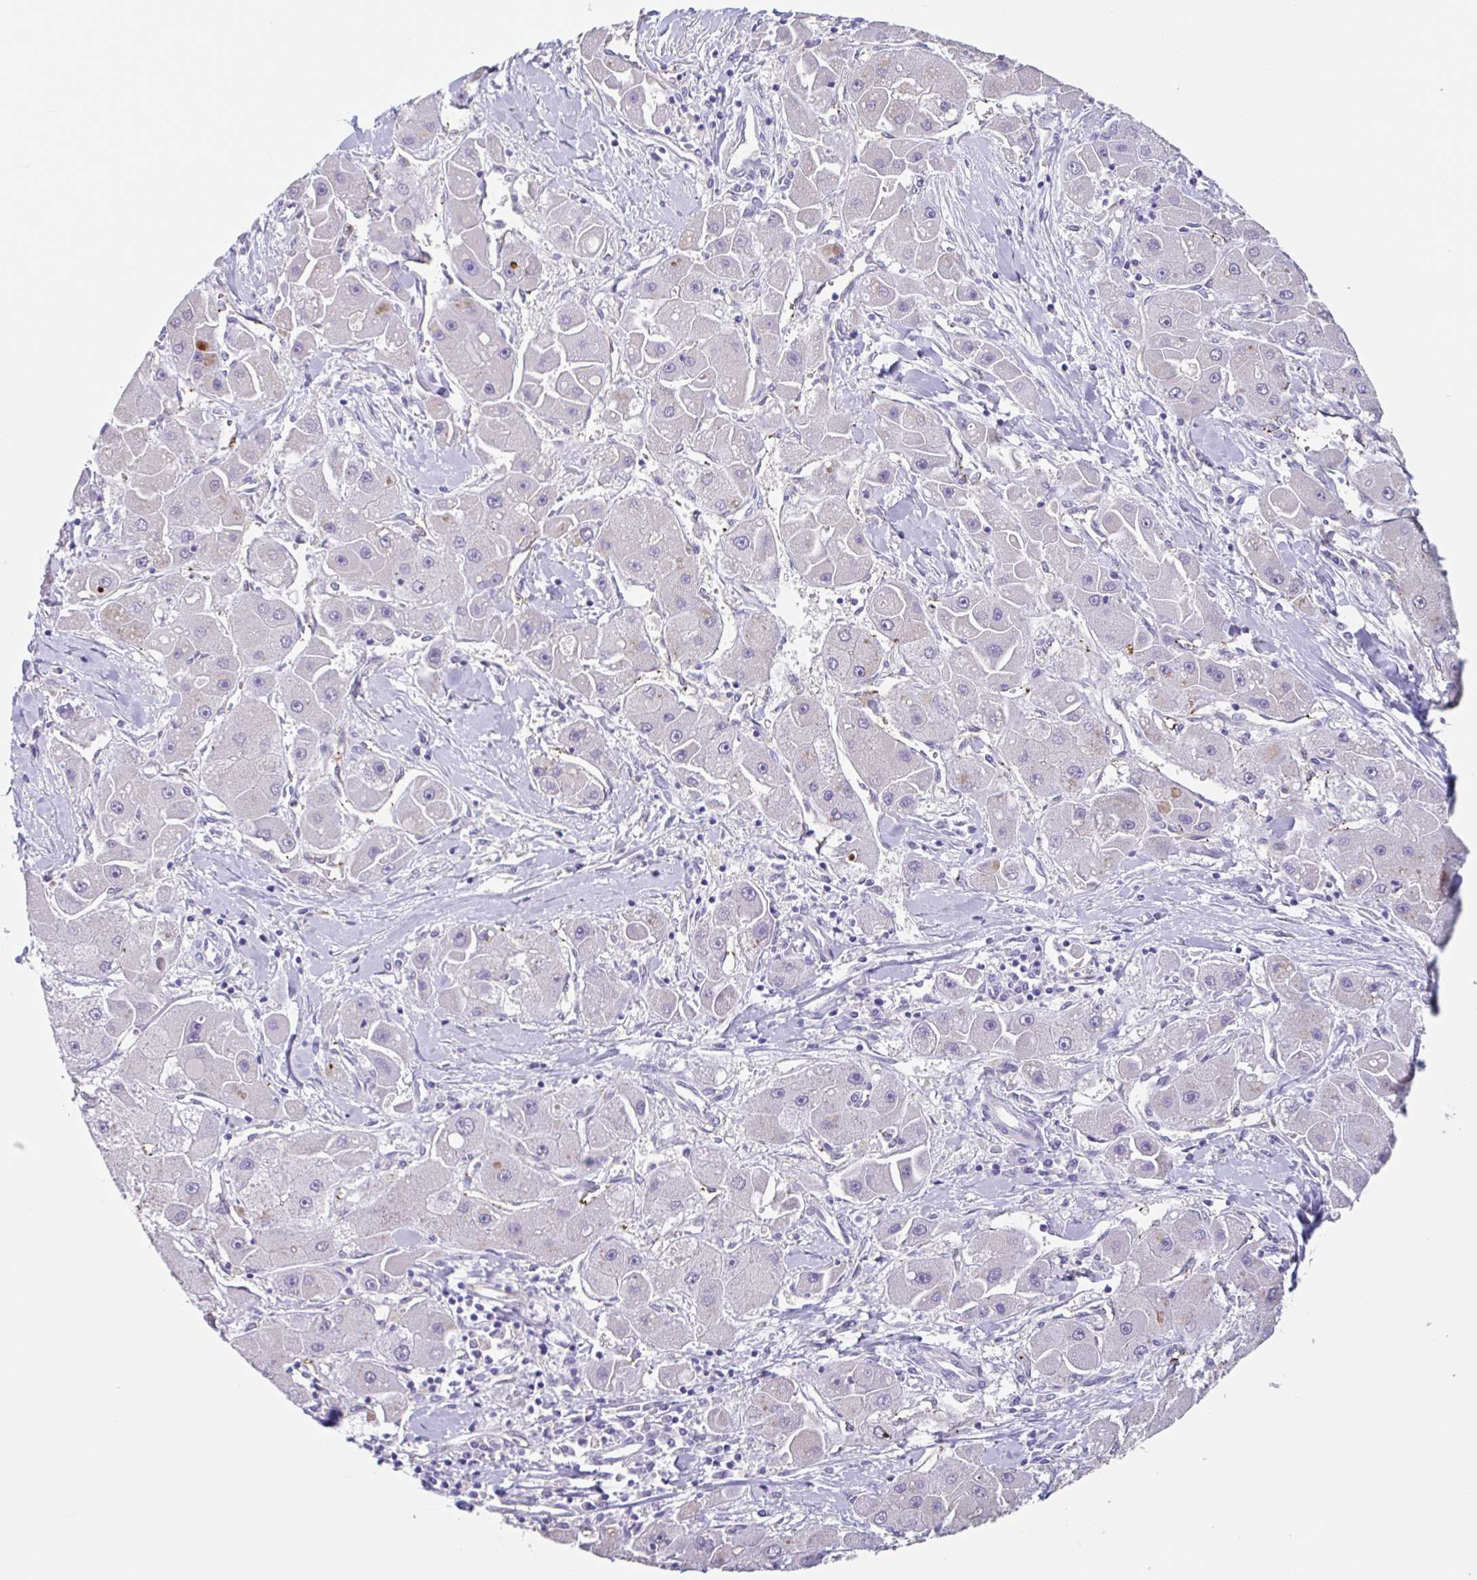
{"staining": {"intensity": "negative", "quantity": "none", "location": "none"}, "tissue": "liver cancer", "cell_type": "Tumor cells", "image_type": "cancer", "snomed": [{"axis": "morphology", "description": "Carcinoma, Hepatocellular, NOS"}, {"axis": "topography", "description": "Liver"}], "caption": "This is an immunohistochemistry photomicrograph of hepatocellular carcinoma (liver). There is no expression in tumor cells.", "gene": "EHD4", "patient": {"sex": "male", "age": 24}}